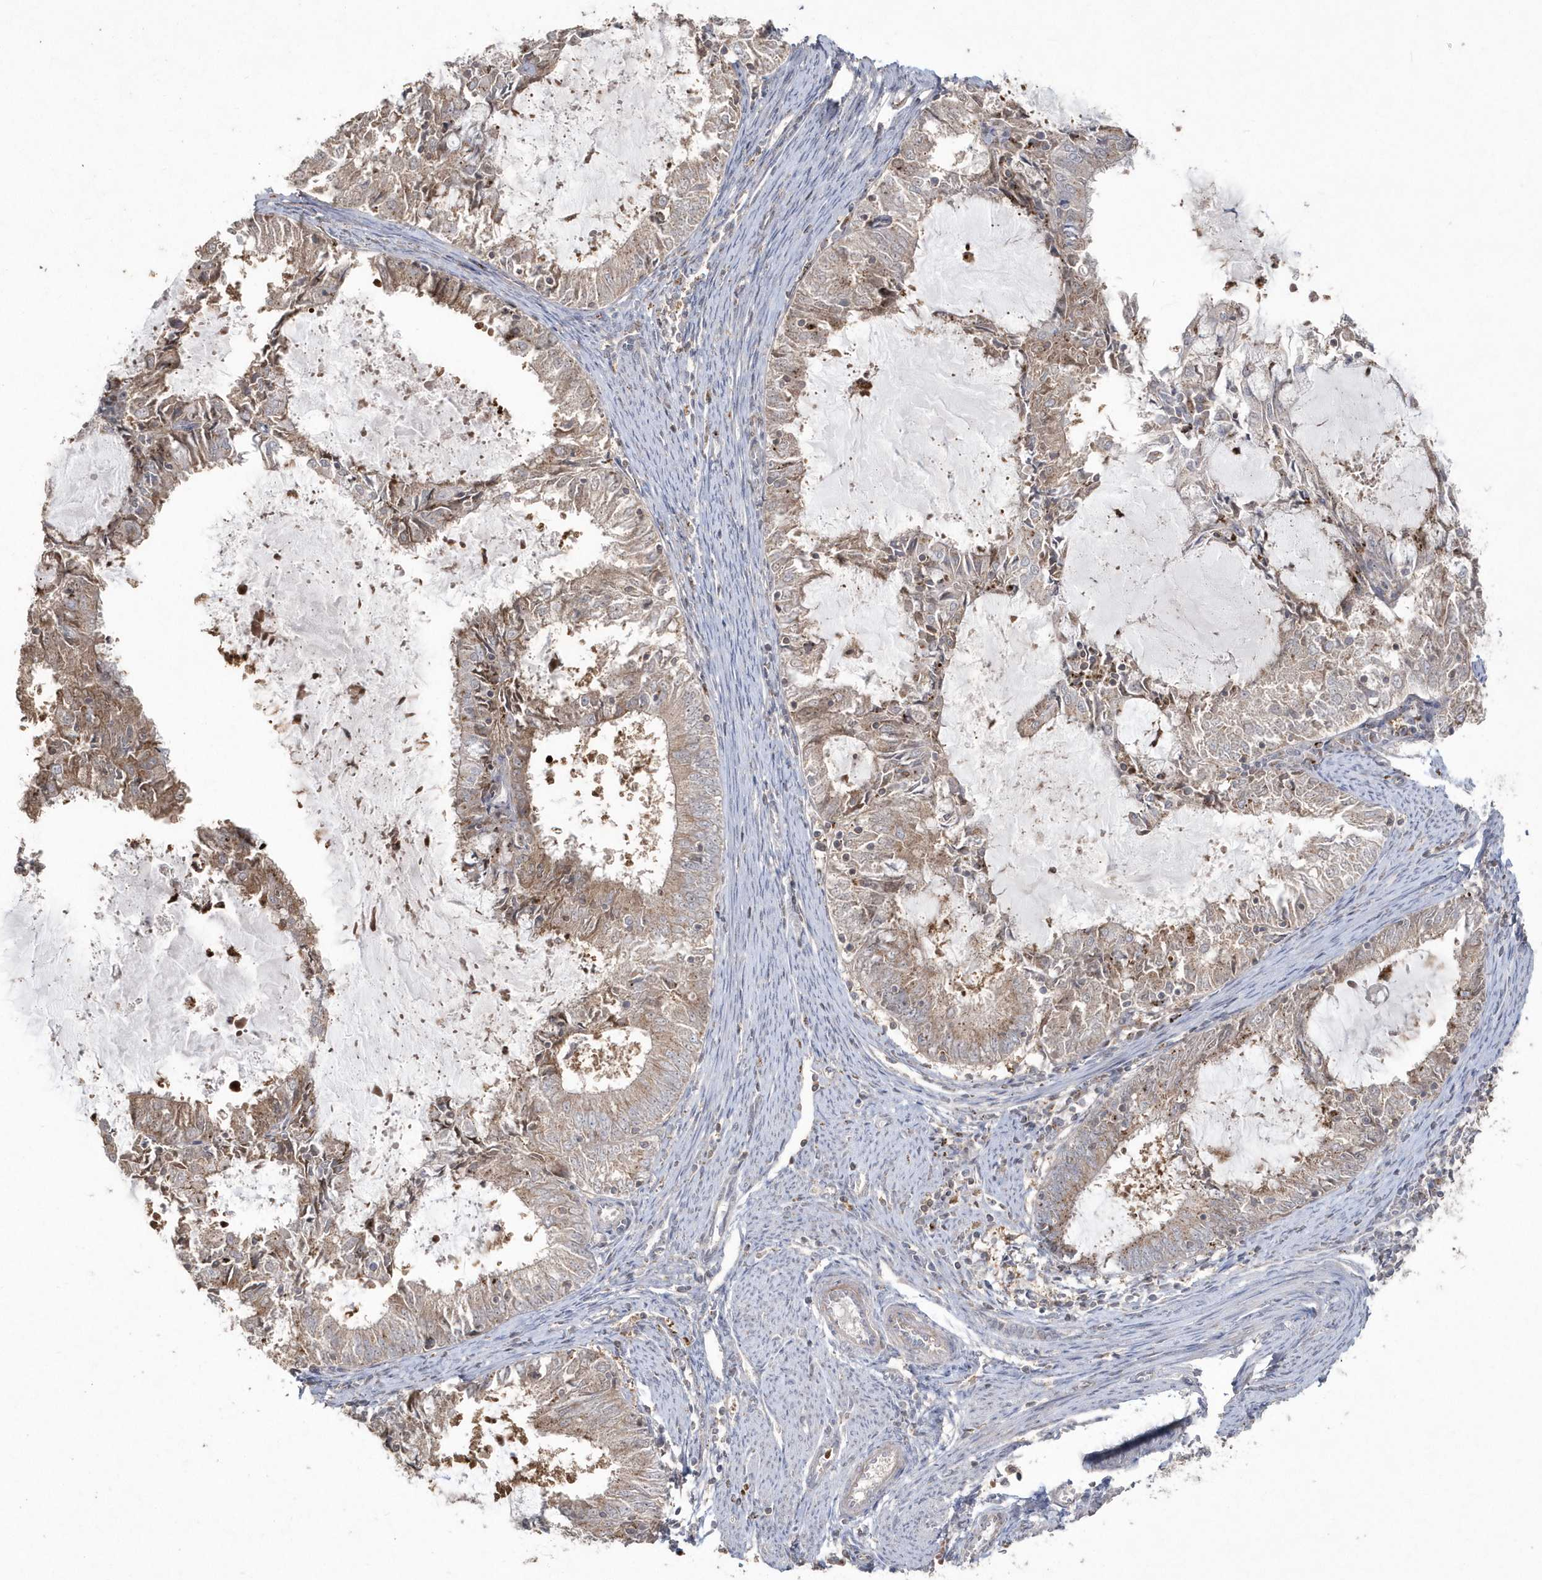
{"staining": {"intensity": "weak", "quantity": ">75%", "location": "cytoplasmic/membranous"}, "tissue": "endometrial cancer", "cell_type": "Tumor cells", "image_type": "cancer", "snomed": [{"axis": "morphology", "description": "Adenocarcinoma, NOS"}, {"axis": "topography", "description": "Endometrium"}], "caption": "Immunohistochemical staining of endometrial adenocarcinoma reveals weak cytoplasmic/membranous protein expression in about >75% of tumor cells.", "gene": "GEMIN6", "patient": {"sex": "female", "age": 57}}